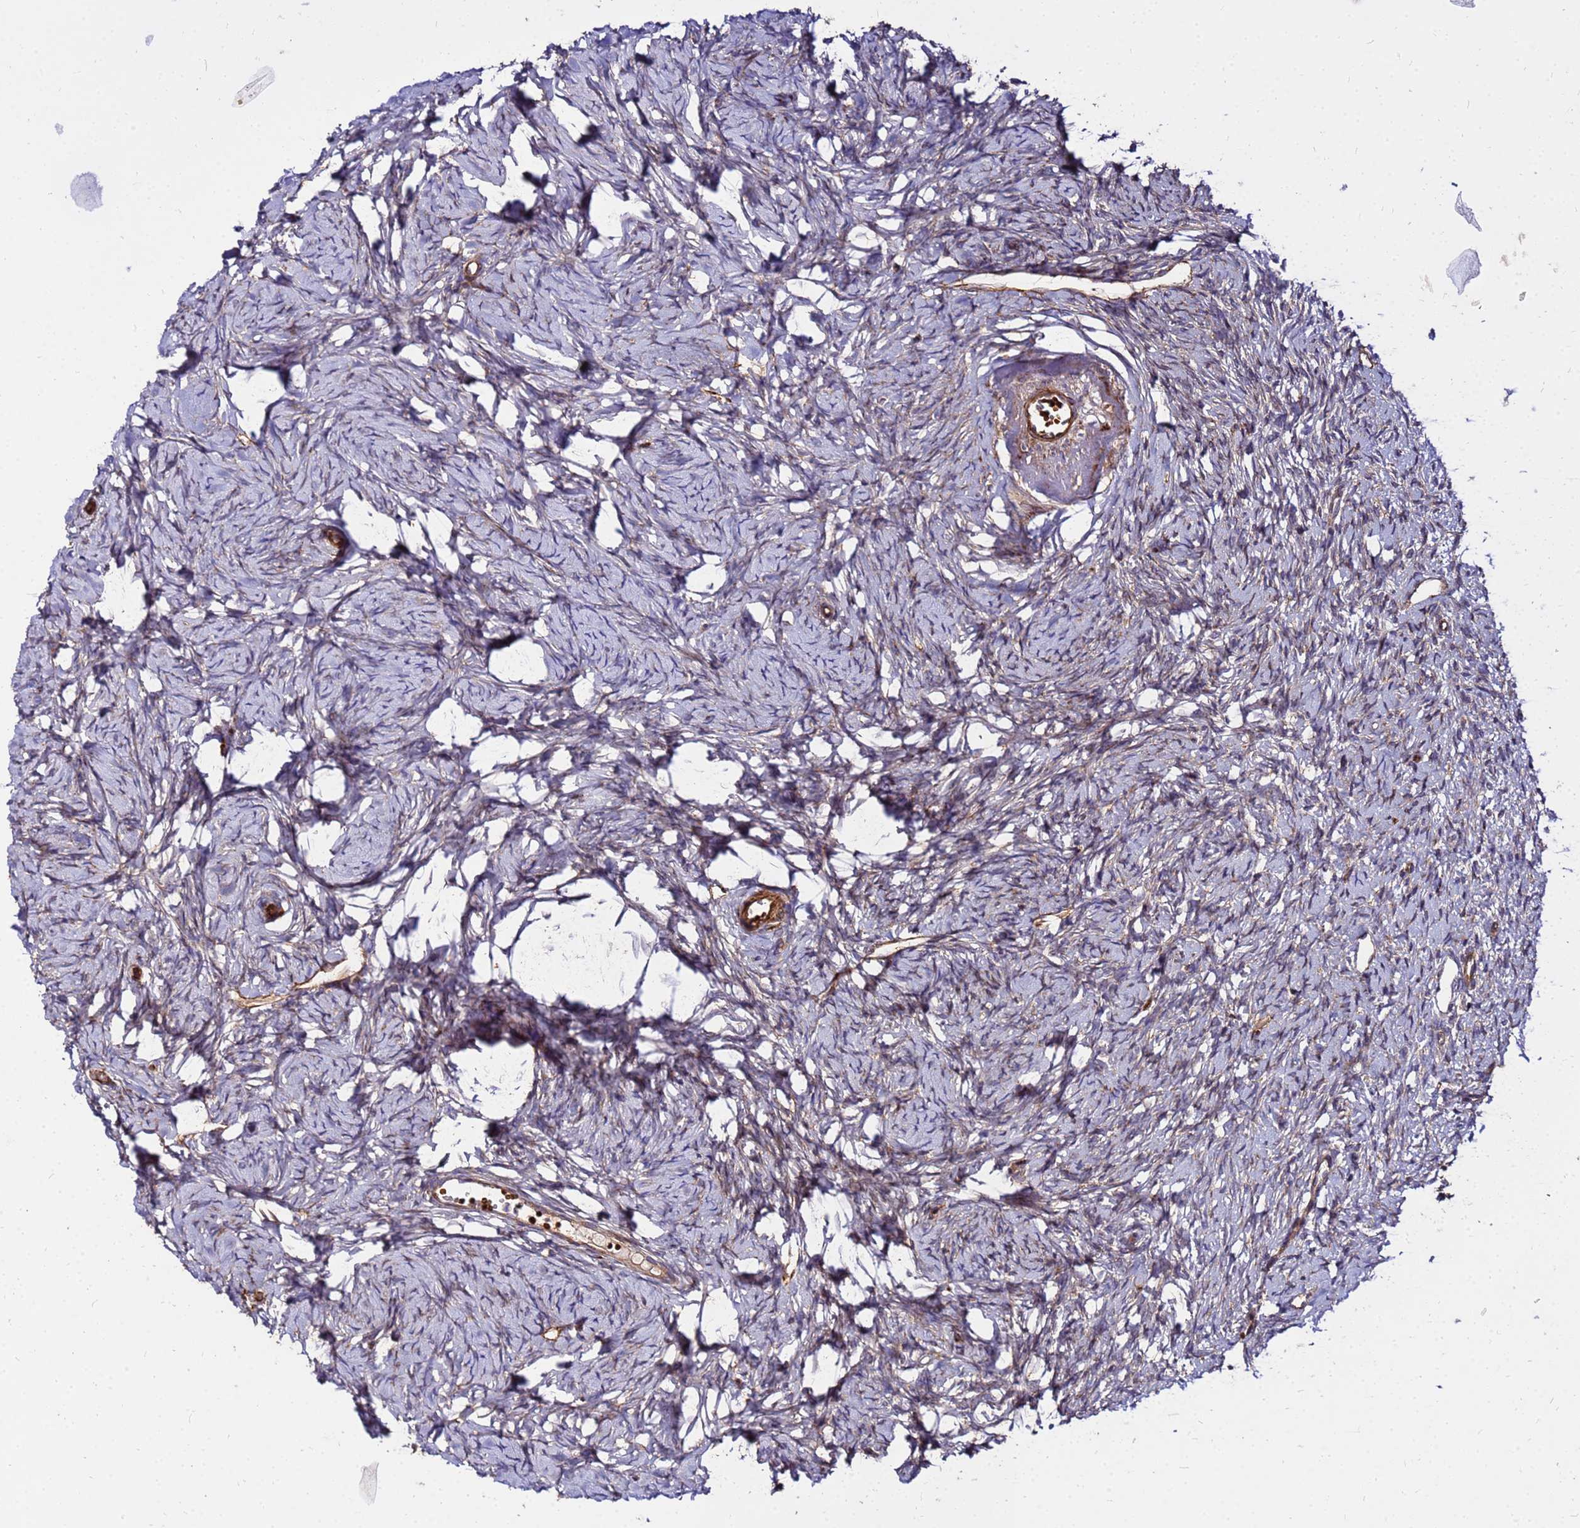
{"staining": {"intensity": "strong", "quantity": "<25%", "location": "cytoplasmic/membranous"}, "tissue": "ovary", "cell_type": "Ovarian stroma cells", "image_type": "normal", "snomed": [{"axis": "morphology", "description": "Normal tissue, NOS"}, {"axis": "topography", "description": "Ovary"}], "caption": "Immunohistochemical staining of unremarkable human ovary reveals medium levels of strong cytoplasmic/membranous positivity in approximately <25% of ovarian stroma cells.", "gene": "WWC2", "patient": {"sex": "female", "age": 51}}